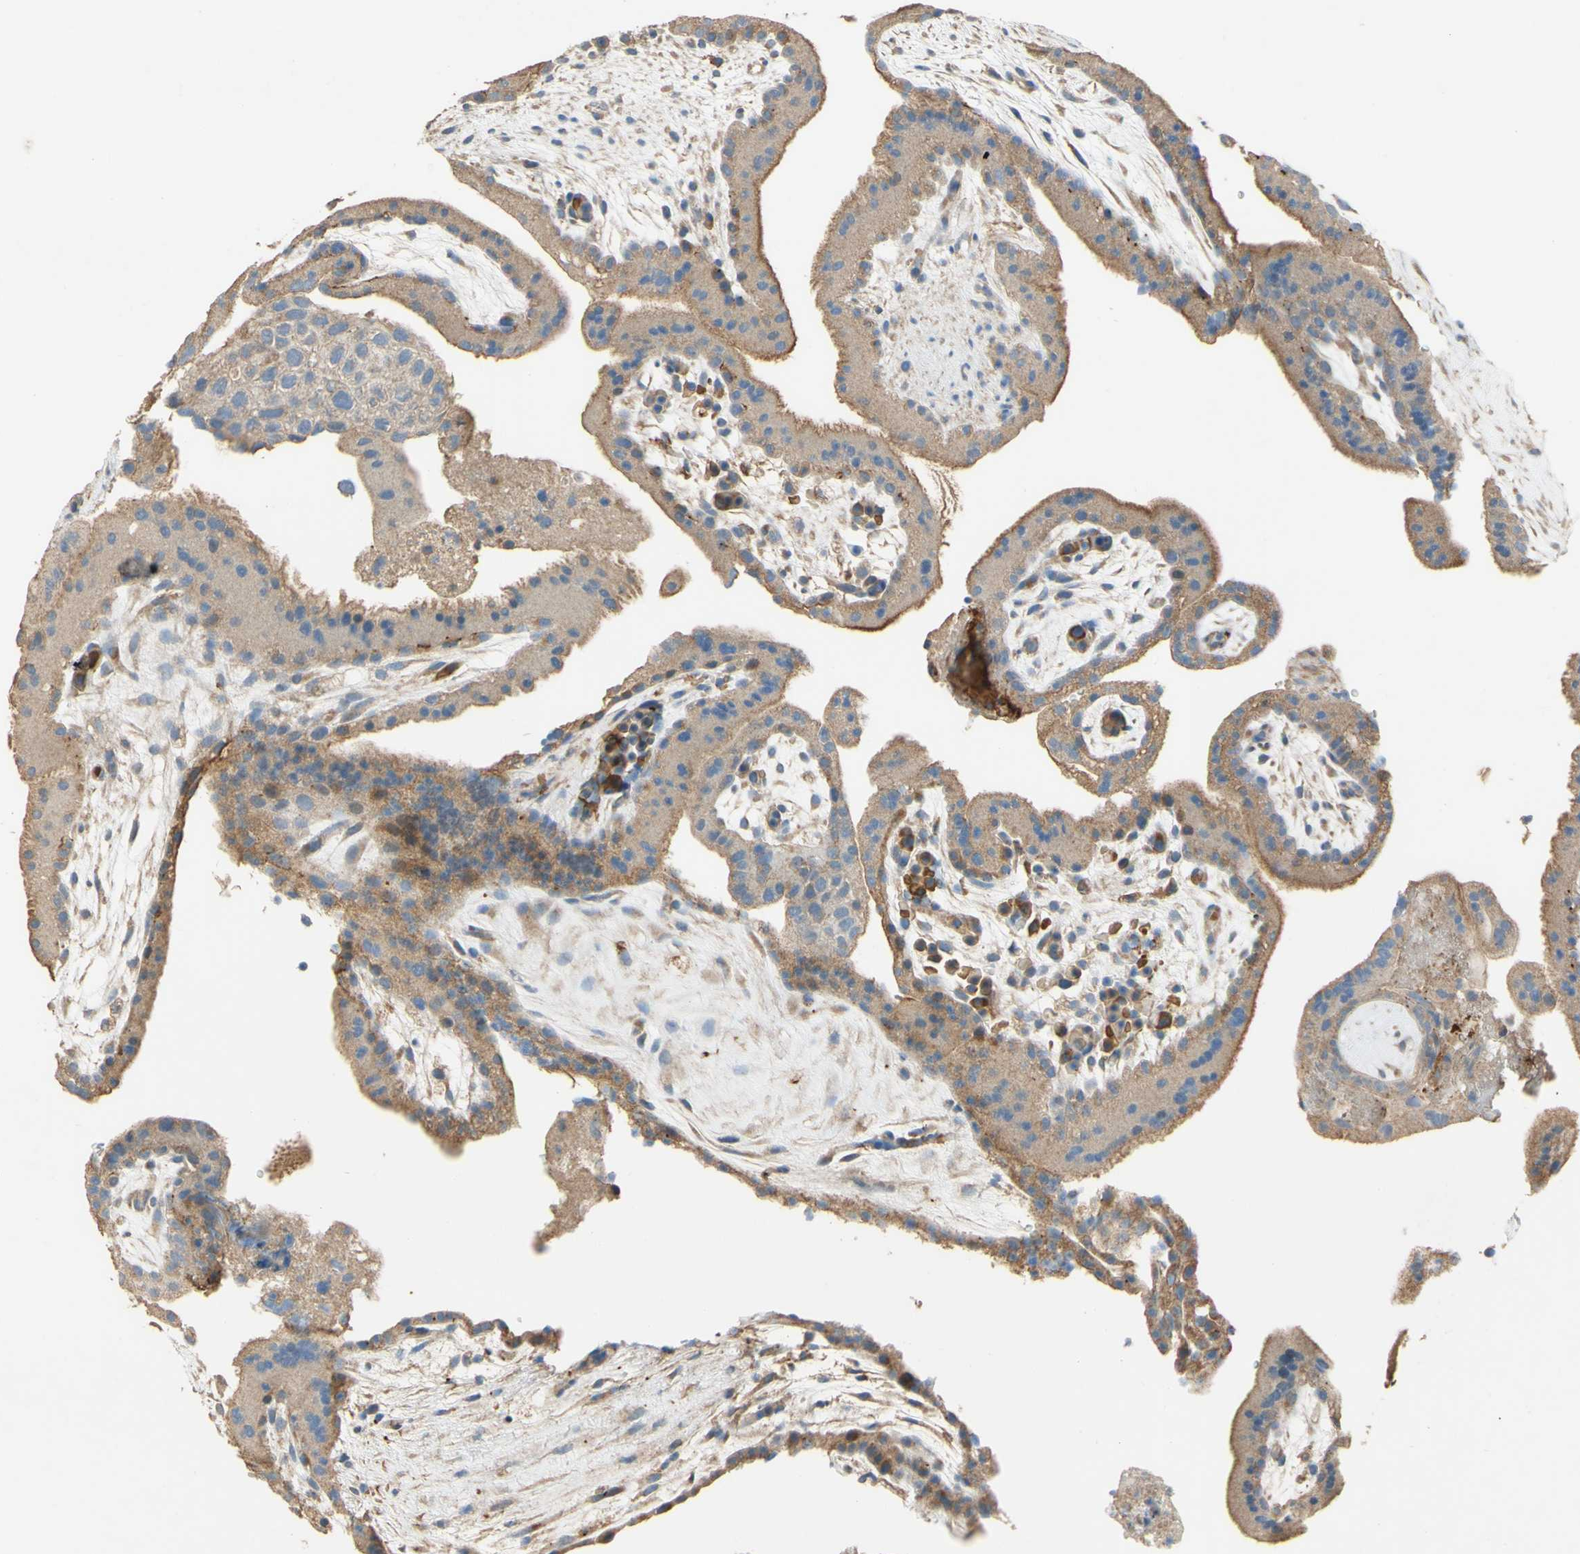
{"staining": {"intensity": "moderate", "quantity": ">75%", "location": "cytoplasmic/membranous"}, "tissue": "placenta", "cell_type": "Trophoblastic cells", "image_type": "normal", "snomed": [{"axis": "morphology", "description": "Normal tissue, NOS"}, {"axis": "topography", "description": "Placenta"}], "caption": "Trophoblastic cells reveal medium levels of moderate cytoplasmic/membranous positivity in about >75% of cells in benign placenta. The staining was performed using DAB to visualize the protein expression in brown, while the nuclei were stained in blue with hematoxylin (Magnification: 20x).", "gene": "DKK3", "patient": {"sex": "female", "age": 19}}